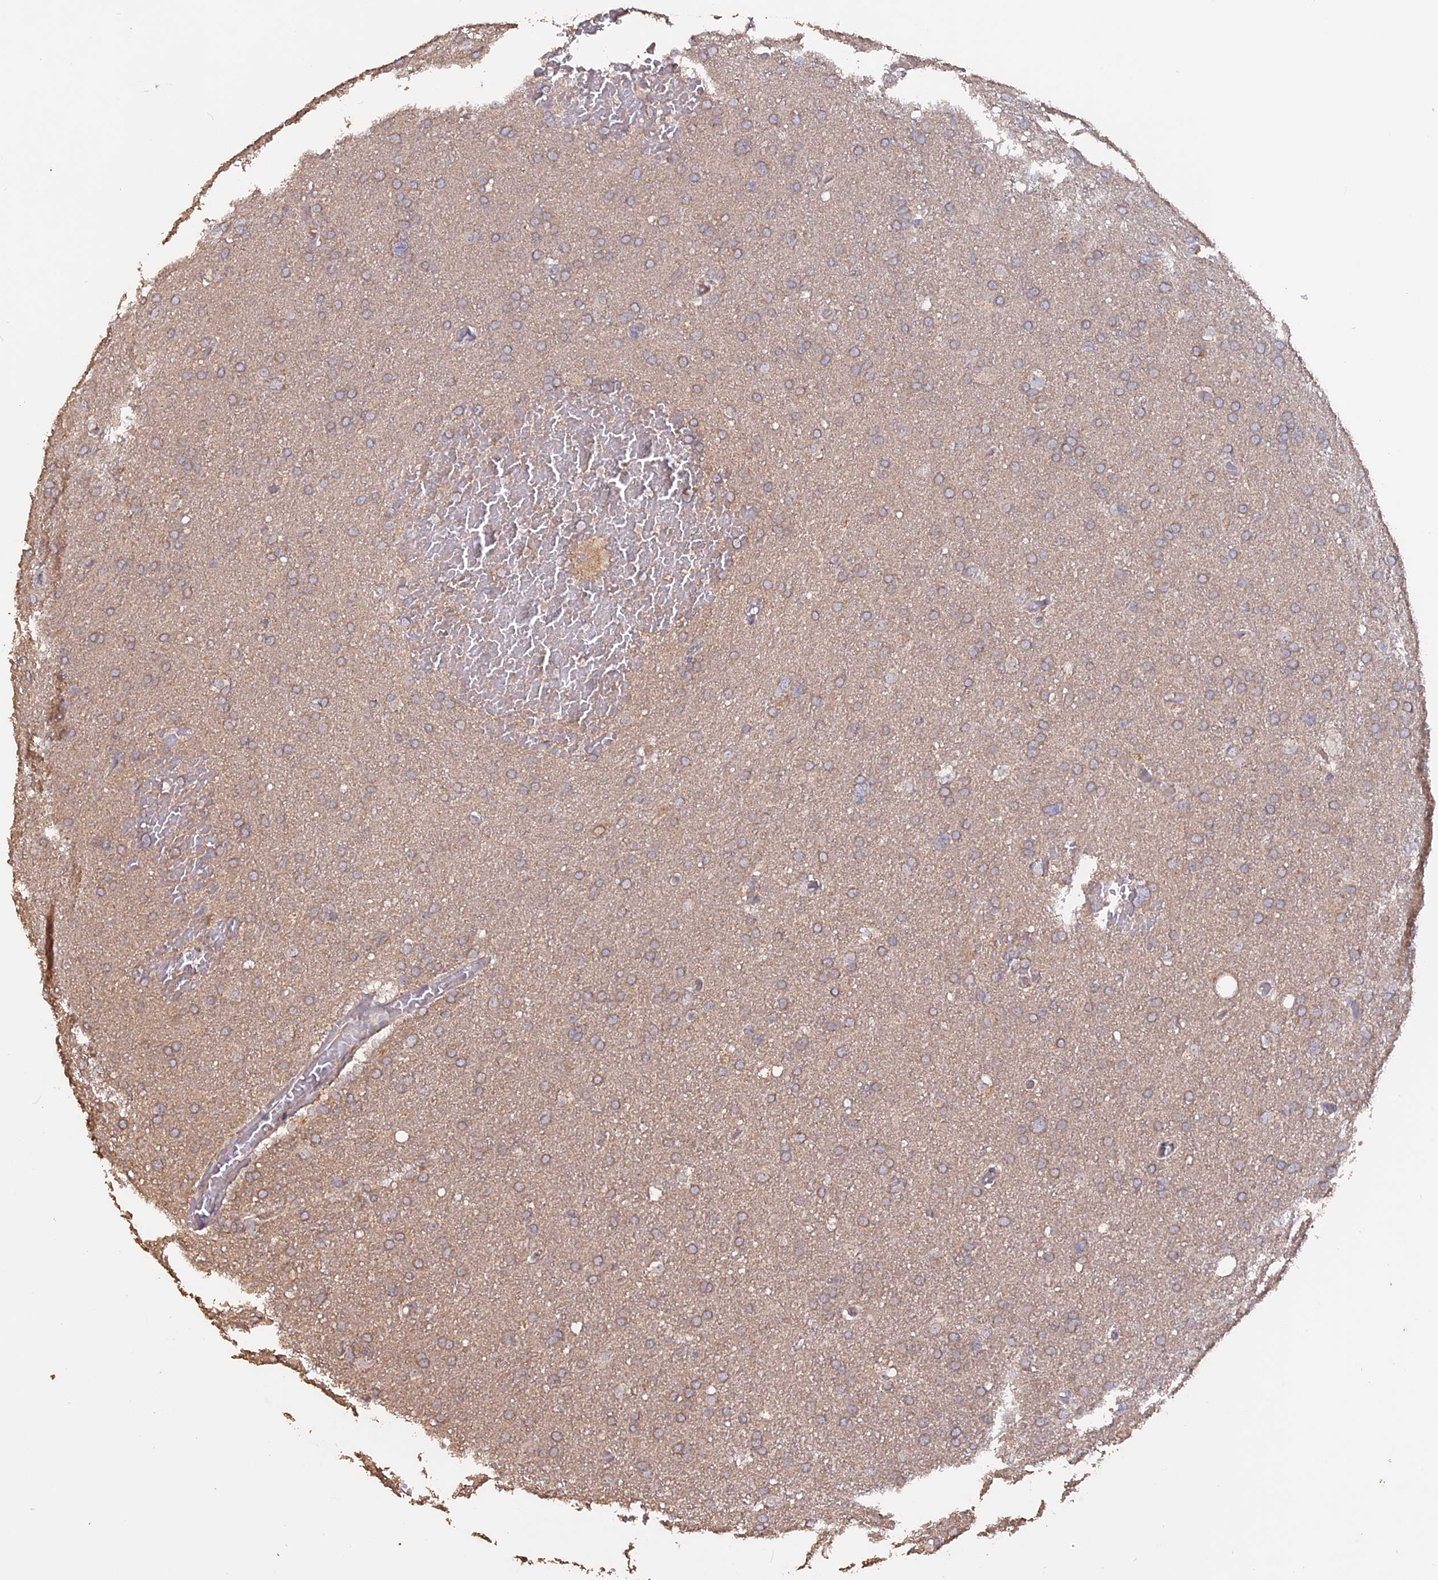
{"staining": {"intensity": "weak", "quantity": ">75%", "location": "cytoplasmic/membranous"}, "tissue": "glioma", "cell_type": "Tumor cells", "image_type": "cancer", "snomed": [{"axis": "morphology", "description": "Glioma, malignant, High grade"}, {"axis": "topography", "description": "Cerebral cortex"}], "caption": "Protein staining shows weak cytoplasmic/membranous staining in approximately >75% of tumor cells in glioma. The staining was performed using DAB (3,3'-diaminobenzidine) to visualize the protein expression in brown, while the nuclei were stained in blue with hematoxylin (Magnification: 20x).", "gene": "LAYN", "patient": {"sex": "female", "age": 36}}